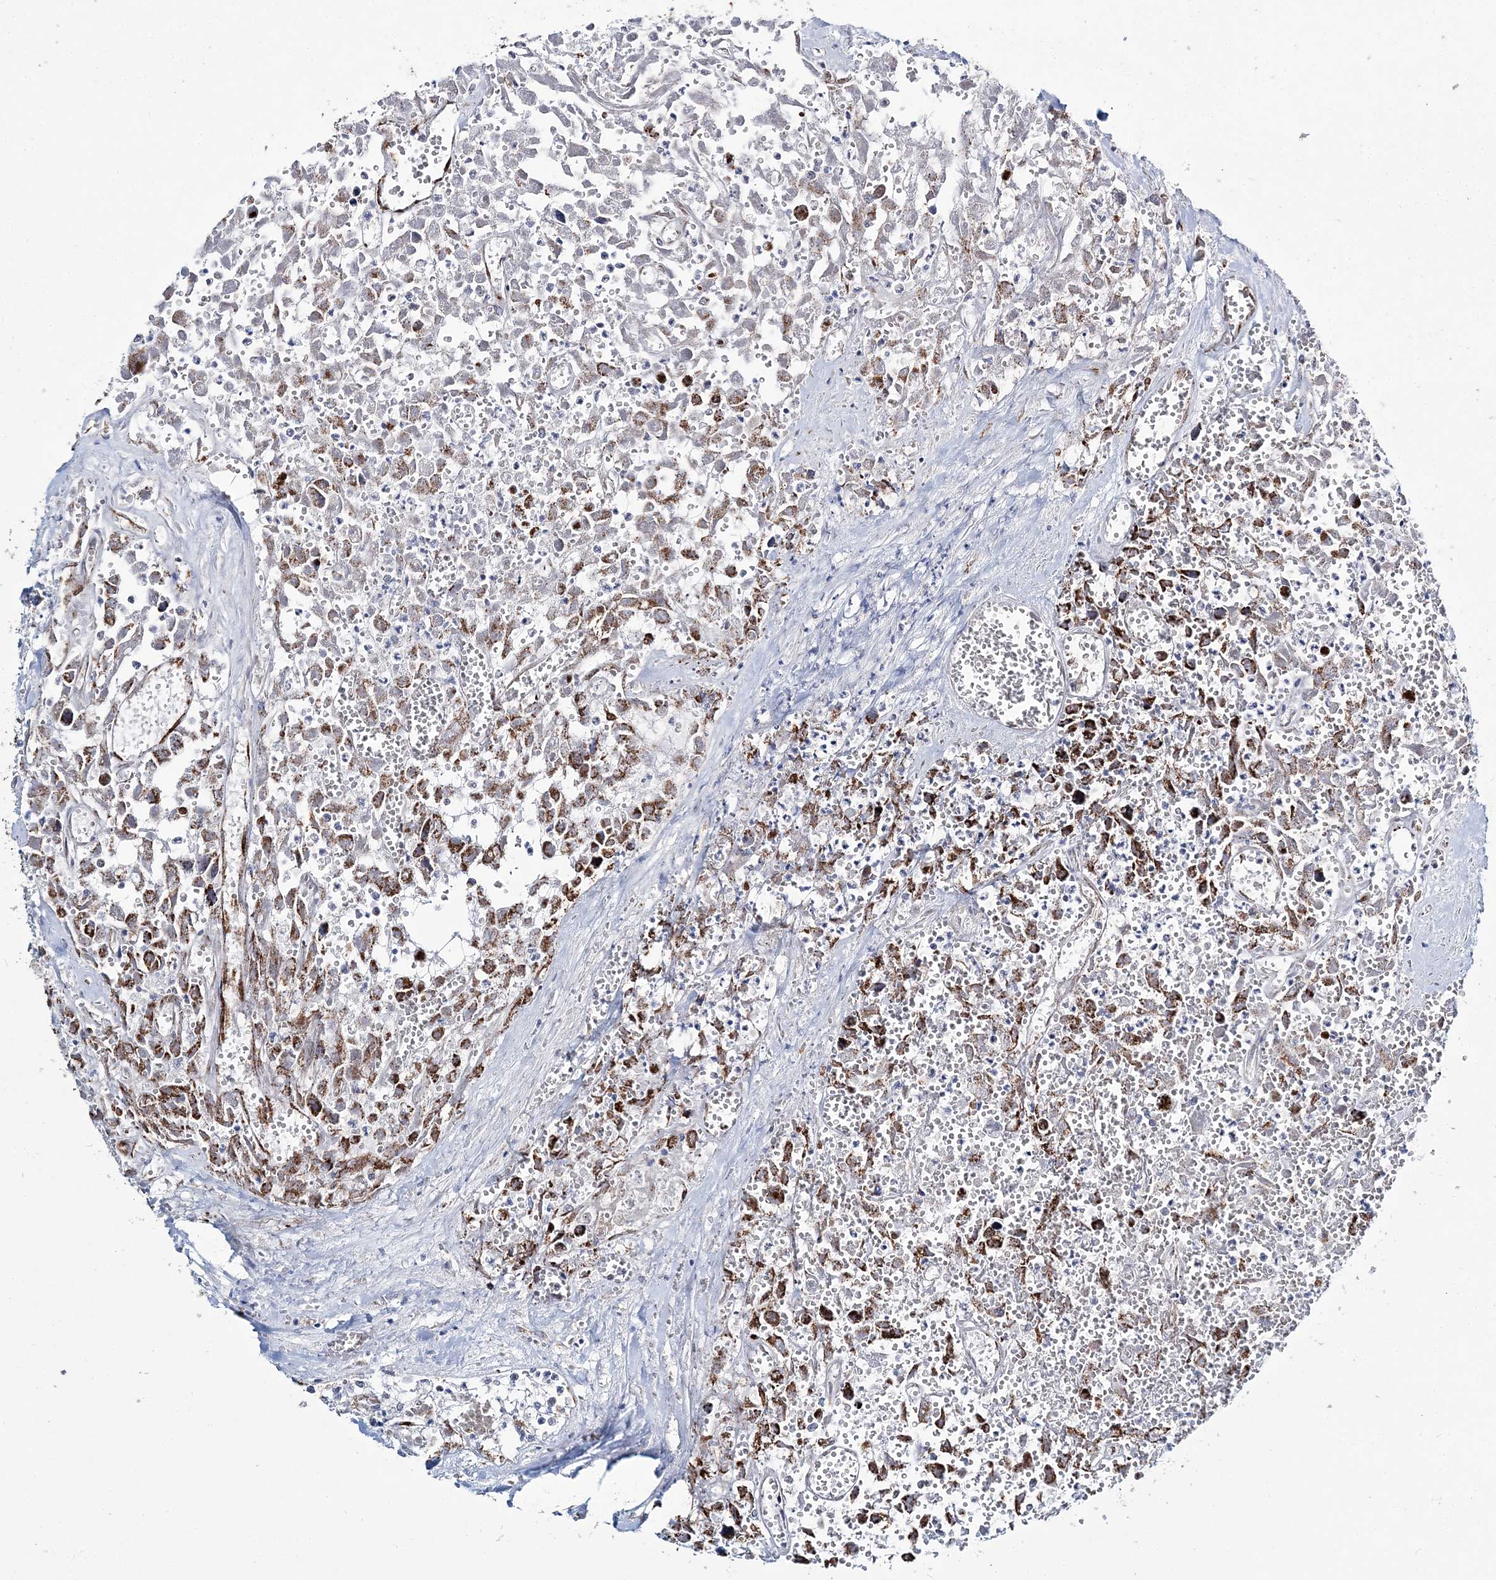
{"staining": {"intensity": "strong", "quantity": "25%-75%", "location": "cytoplasmic/membranous"}, "tissue": "testis cancer", "cell_type": "Tumor cells", "image_type": "cancer", "snomed": [{"axis": "morphology", "description": "Carcinoma, Embryonal, NOS"}, {"axis": "topography", "description": "Testis"}], "caption": "About 25%-75% of tumor cells in human embryonal carcinoma (testis) exhibit strong cytoplasmic/membranous protein expression as visualized by brown immunohistochemical staining.", "gene": "ARHGAP6", "patient": {"sex": "male", "age": 31}}